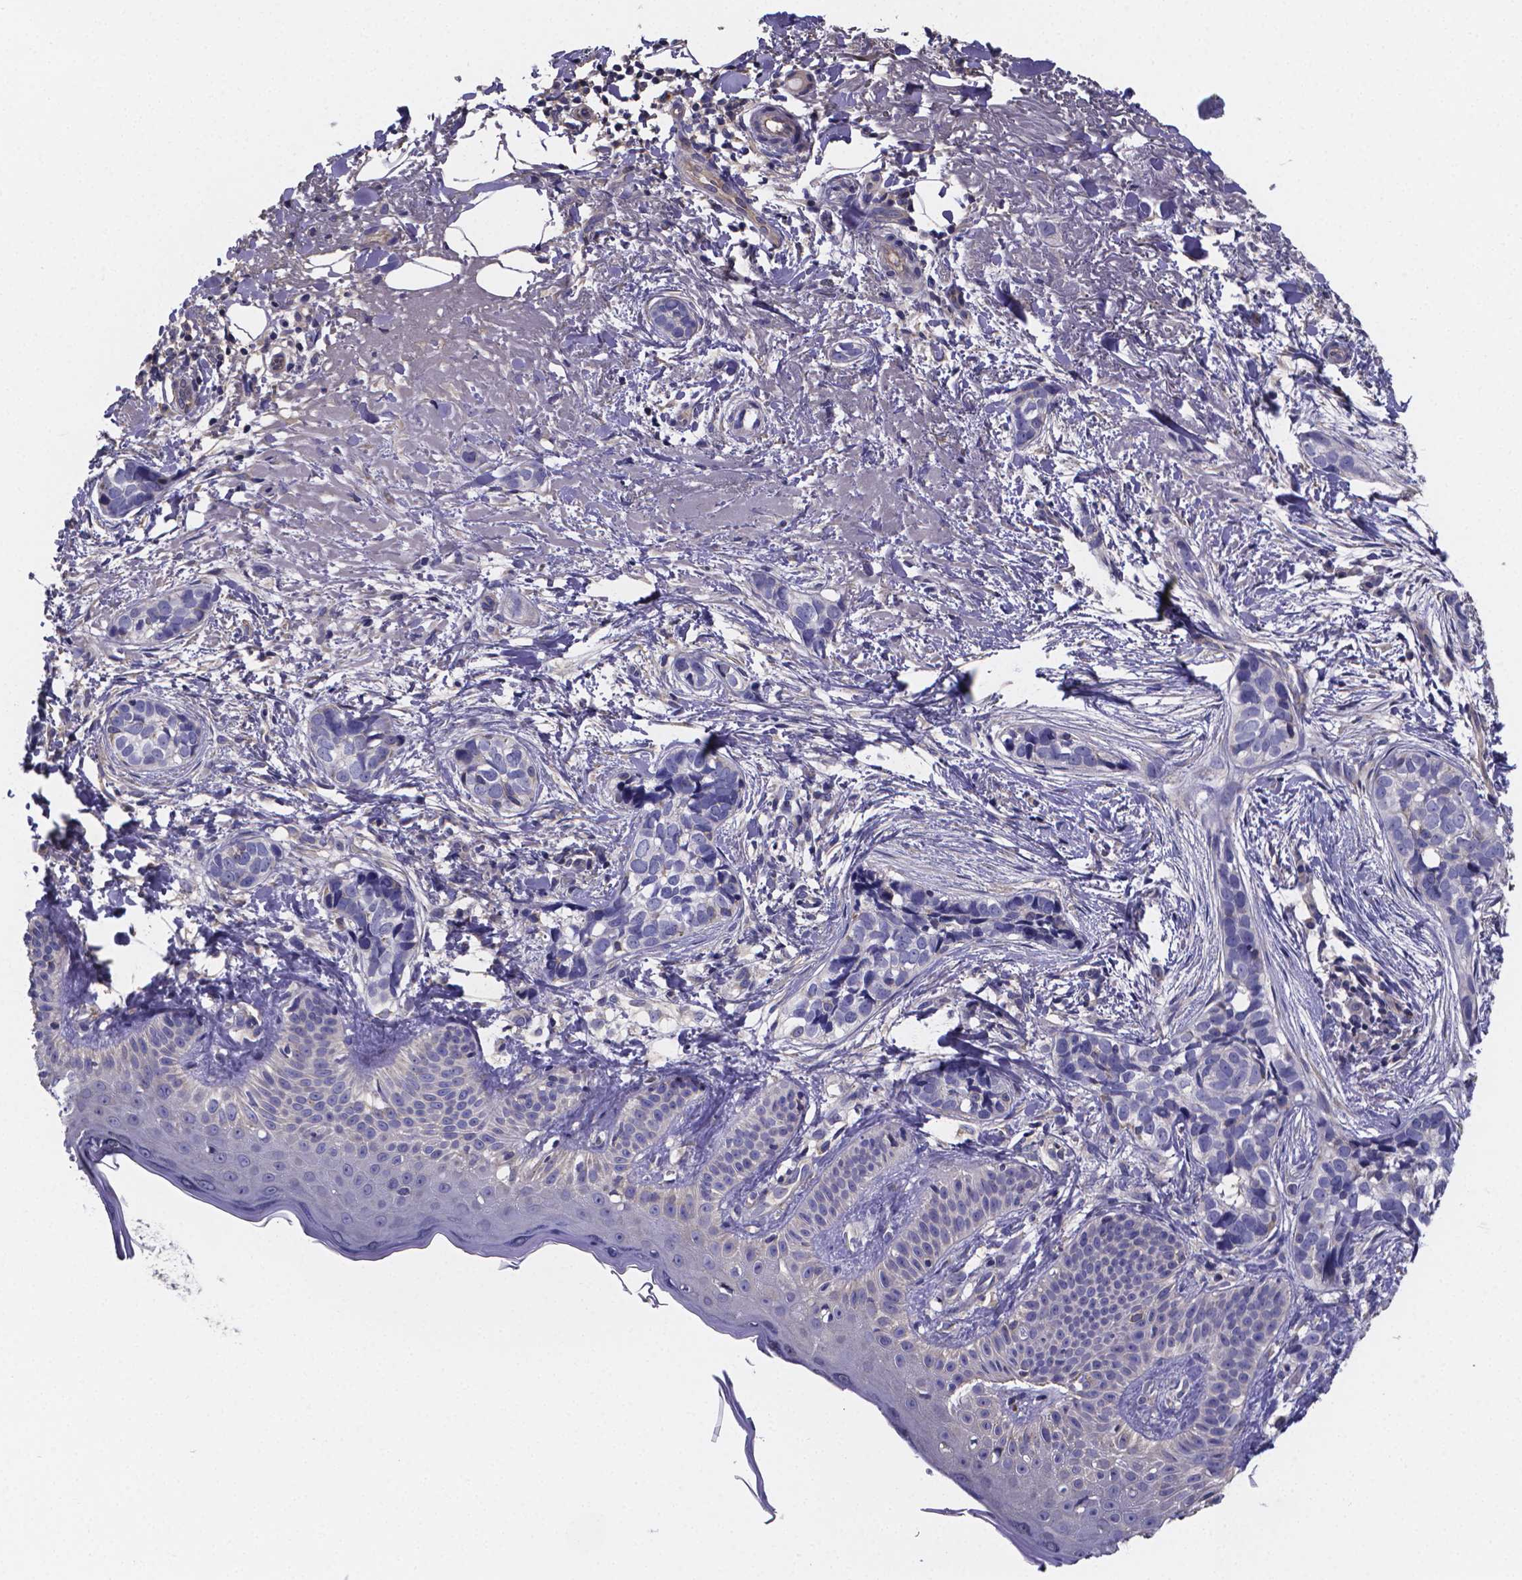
{"staining": {"intensity": "negative", "quantity": "none", "location": "none"}, "tissue": "skin cancer", "cell_type": "Tumor cells", "image_type": "cancer", "snomed": [{"axis": "morphology", "description": "Basal cell carcinoma"}, {"axis": "topography", "description": "Skin"}], "caption": "The immunohistochemistry (IHC) photomicrograph has no significant expression in tumor cells of skin cancer (basal cell carcinoma) tissue. (IHC, brightfield microscopy, high magnification).", "gene": "SFRP4", "patient": {"sex": "male", "age": 87}}